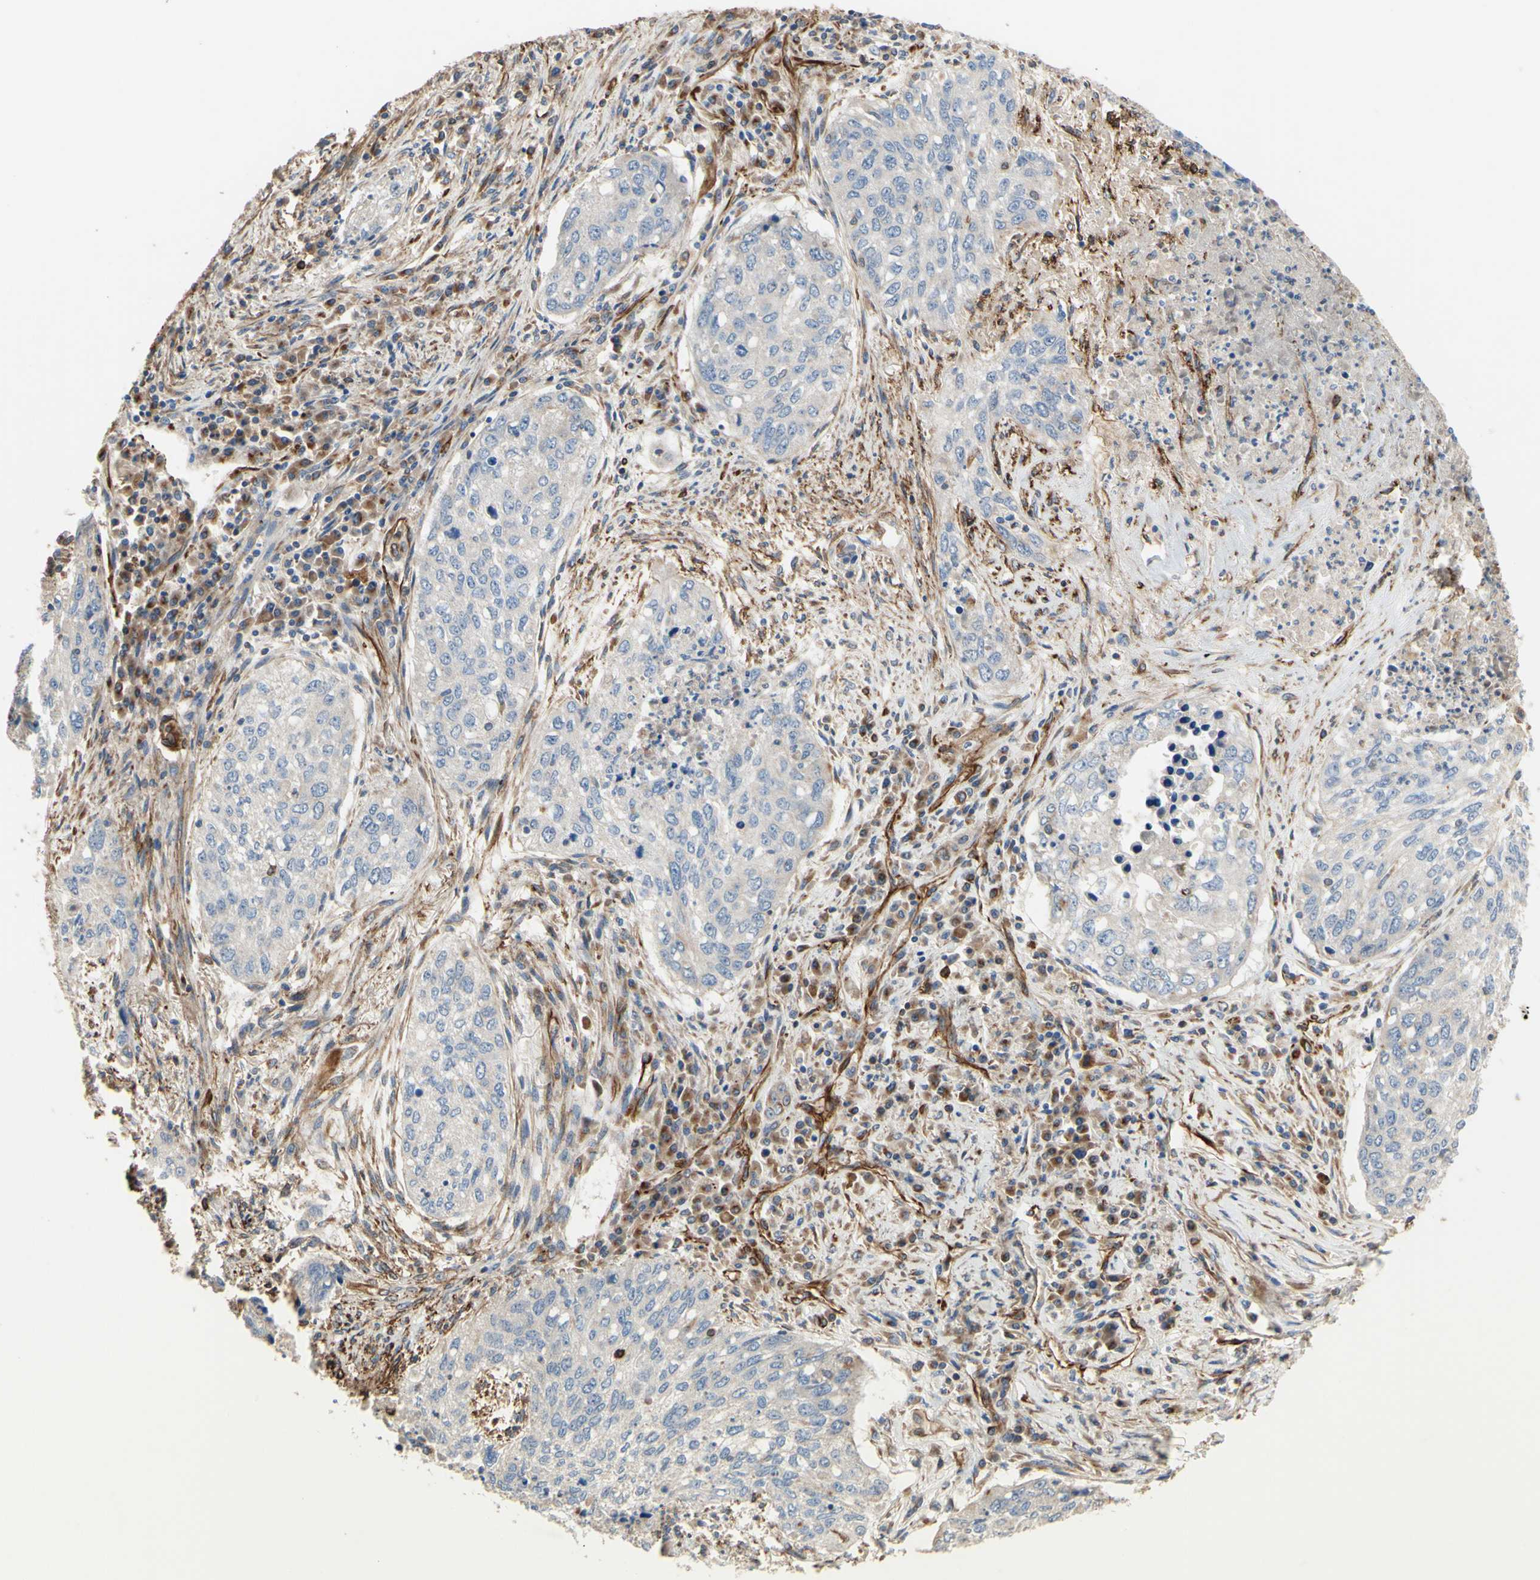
{"staining": {"intensity": "negative", "quantity": "none", "location": "none"}, "tissue": "lung cancer", "cell_type": "Tumor cells", "image_type": "cancer", "snomed": [{"axis": "morphology", "description": "Squamous cell carcinoma, NOS"}, {"axis": "topography", "description": "Lung"}], "caption": "An image of squamous cell carcinoma (lung) stained for a protein displays no brown staining in tumor cells.", "gene": "TRAF2", "patient": {"sex": "female", "age": 63}}